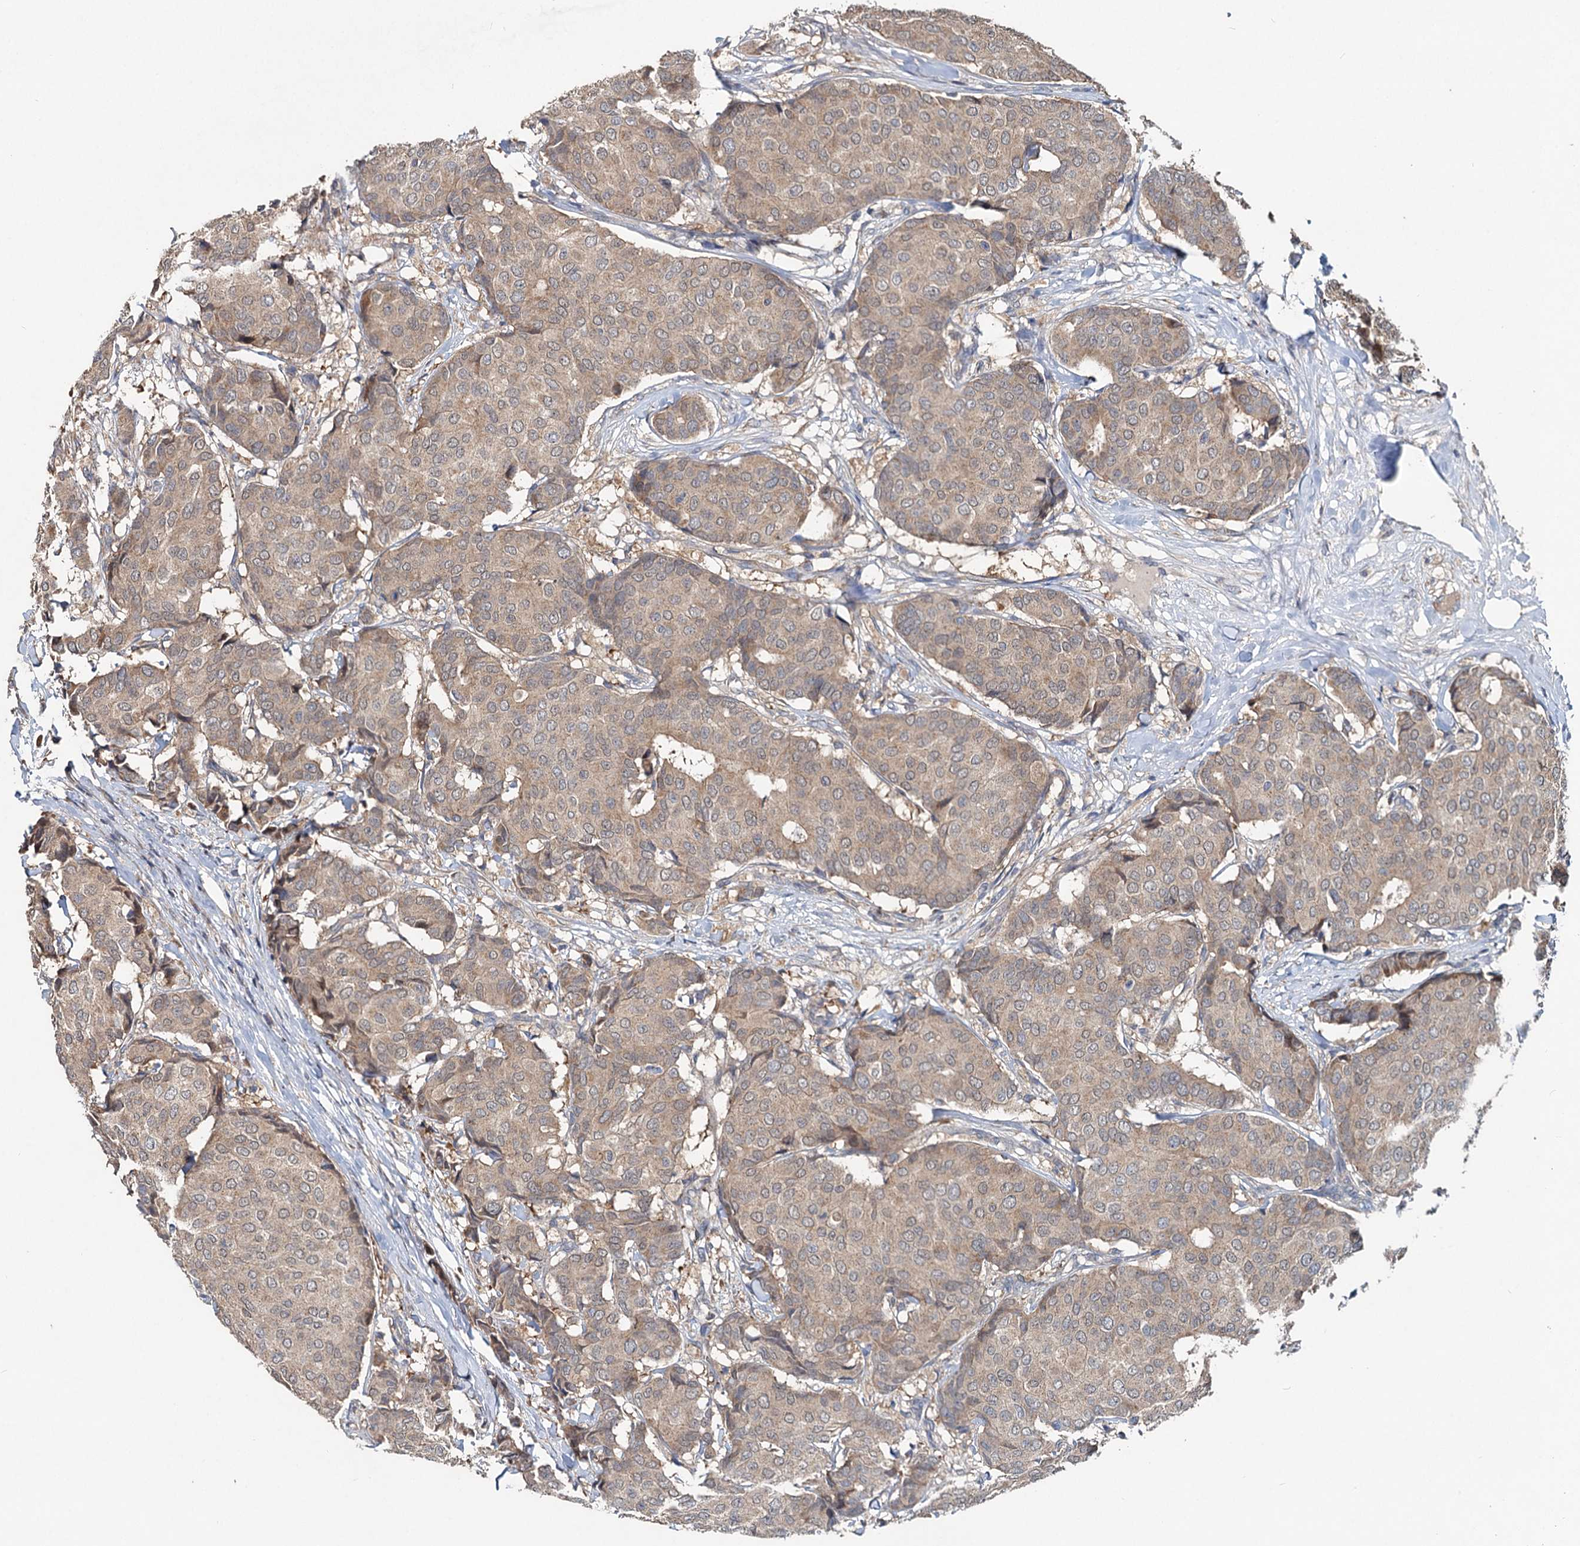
{"staining": {"intensity": "weak", "quantity": ">75%", "location": "cytoplasmic/membranous"}, "tissue": "breast cancer", "cell_type": "Tumor cells", "image_type": "cancer", "snomed": [{"axis": "morphology", "description": "Duct carcinoma"}, {"axis": "topography", "description": "Breast"}], "caption": "Immunohistochemistry photomicrograph of neoplastic tissue: human breast cancer stained using immunohistochemistry (IHC) displays low levels of weak protein expression localized specifically in the cytoplasmic/membranous of tumor cells, appearing as a cytoplasmic/membranous brown color.", "gene": "OTUB1", "patient": {"sex": "female", "age": 75}}